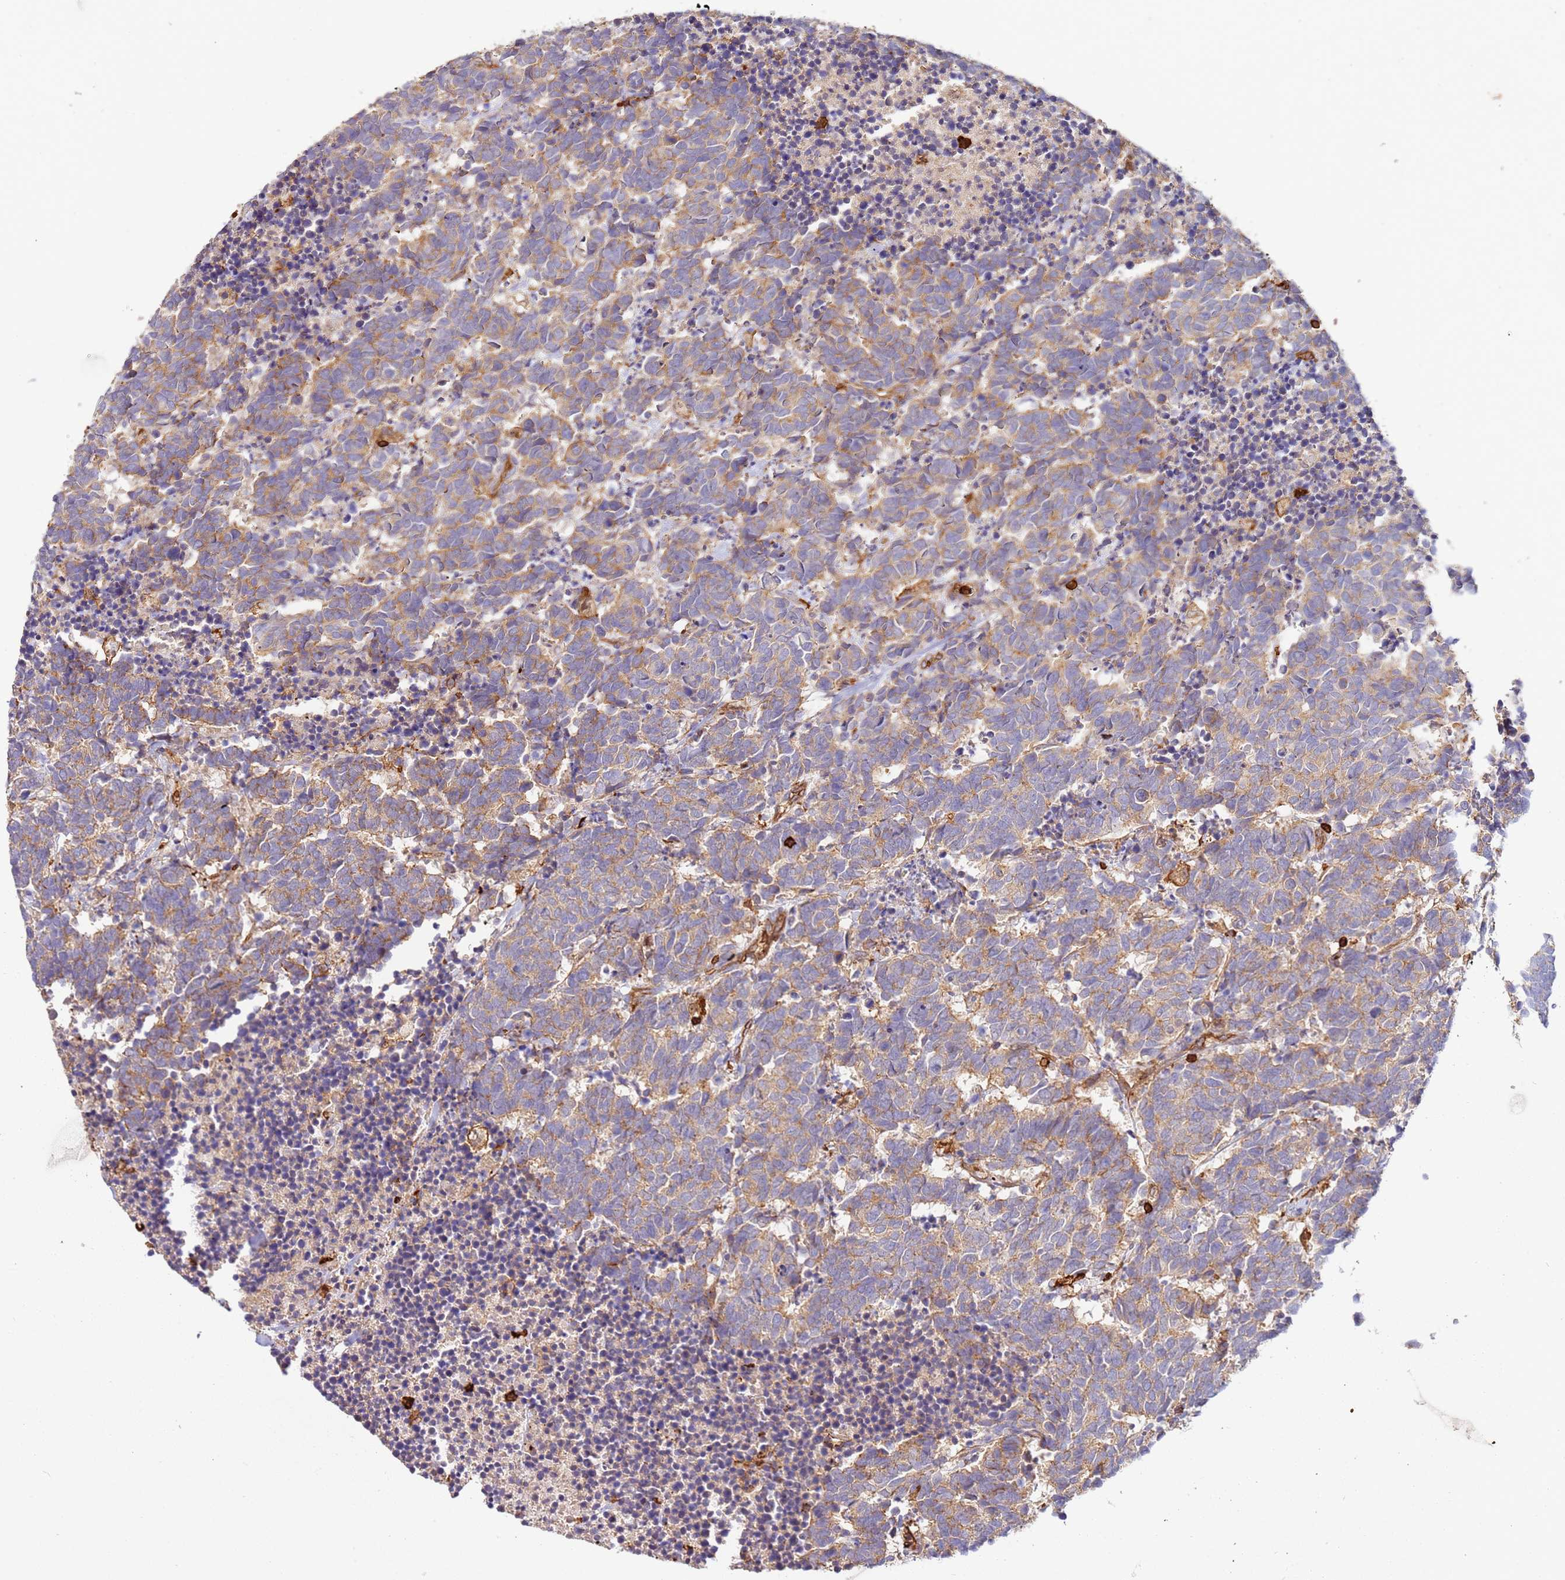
{"staining": {"intensity": "moderate", "quantity": "25%-75%", "location": "cytoplasmic/membranous"}, "tissue": "carcinoid", "cell_type": "Tumor cells", "image_type": "cancer", "snomed": [{"axis": "morphology", "description": "Carcinoma, NOS"}, {"axis": "morphology", "description": "Carcinoid, malignant, NOS"}, {"axis": "topography", "description": "Prostate"}], "caption": "High-magnification brightfield microscopy of carcinoid stained with DAB (brown) and counterstained with hematoxylin (blue). tumor cells exhibit moderate cytoplasmic/membranous staining is appreciated in about25%-75% of cells.", "gene": "OR6P1", "patient": {"sex": "male", "age": 57}}